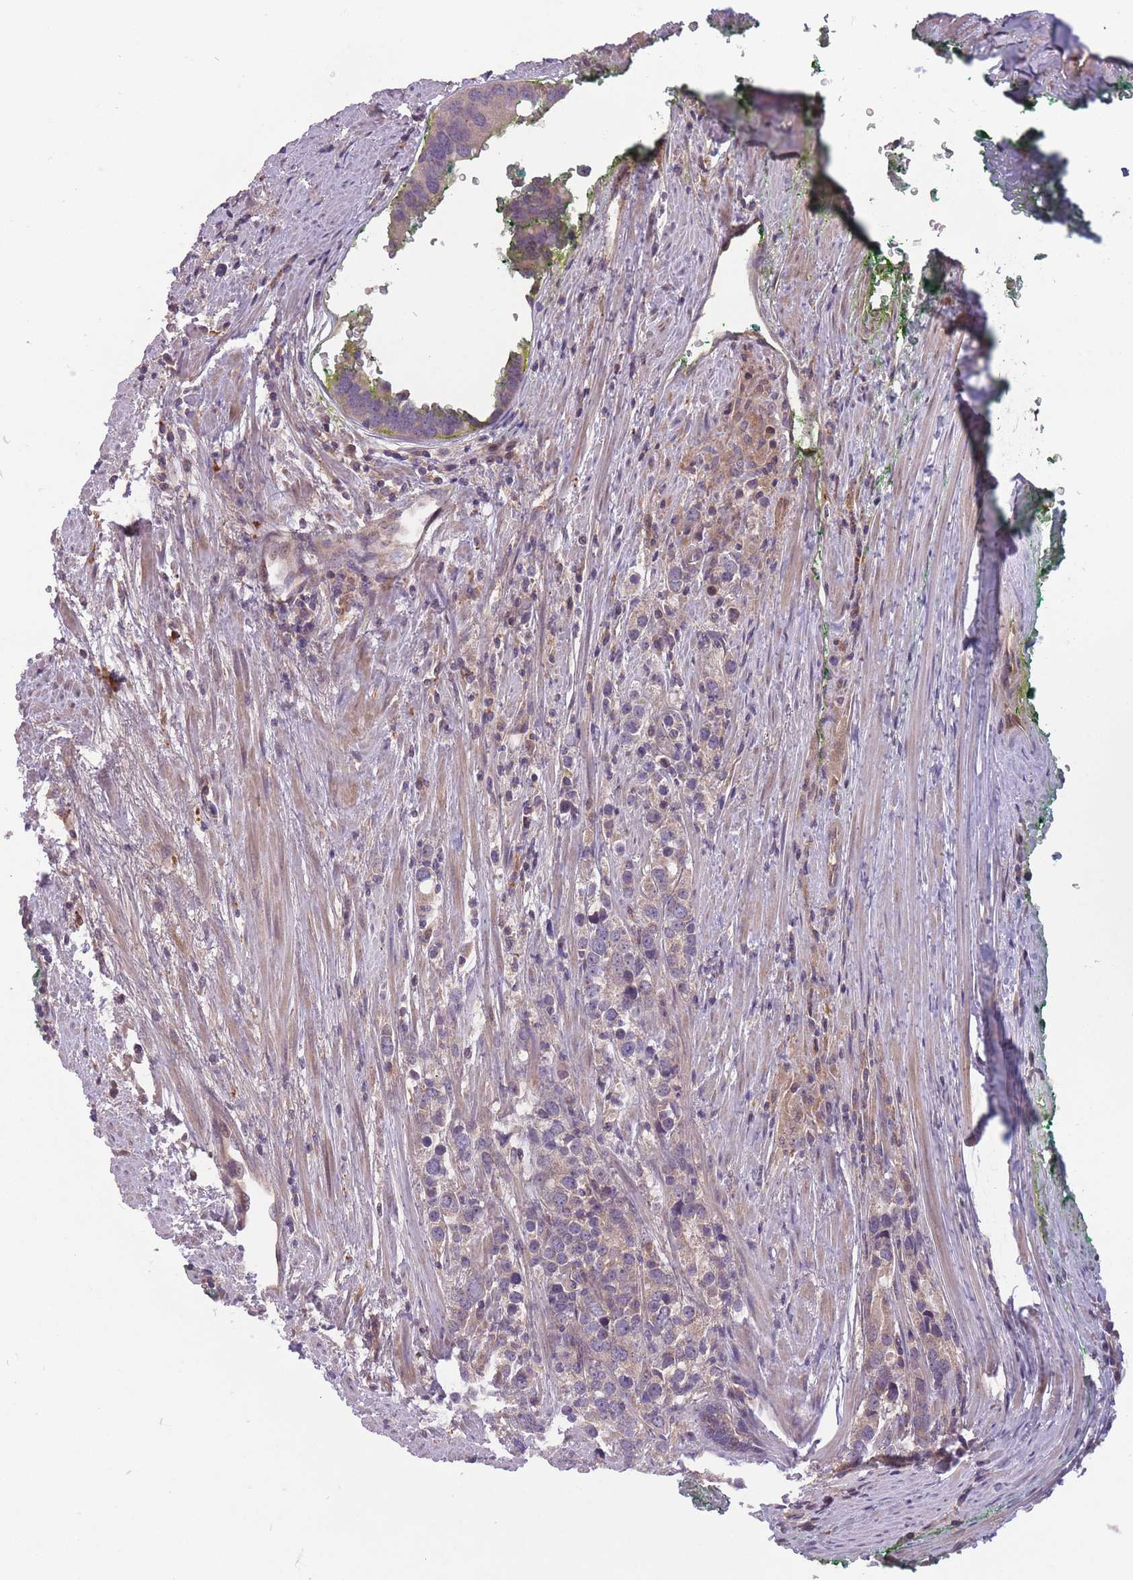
{"staining": {"intensity": "weak", "quantity": "<25%", "location": "cytoplasmic/membranous"}, "tissue": "prostate cancer", "cell_type": "Tumor cells", "image_type": "cancer", "snomed": [{"axis": "morphology", "description": "Adenocarcinoma, High grade"}, {"axis": "topography", "description": "Prostate"}], "caption": "Human prostate cancer (adenocarcinoma (high-grade)) stained for a protein using IHC shows no positivity in tumor cells.", "gene": "ITPKC", "patient": {"sex": "male", "age": 71}}